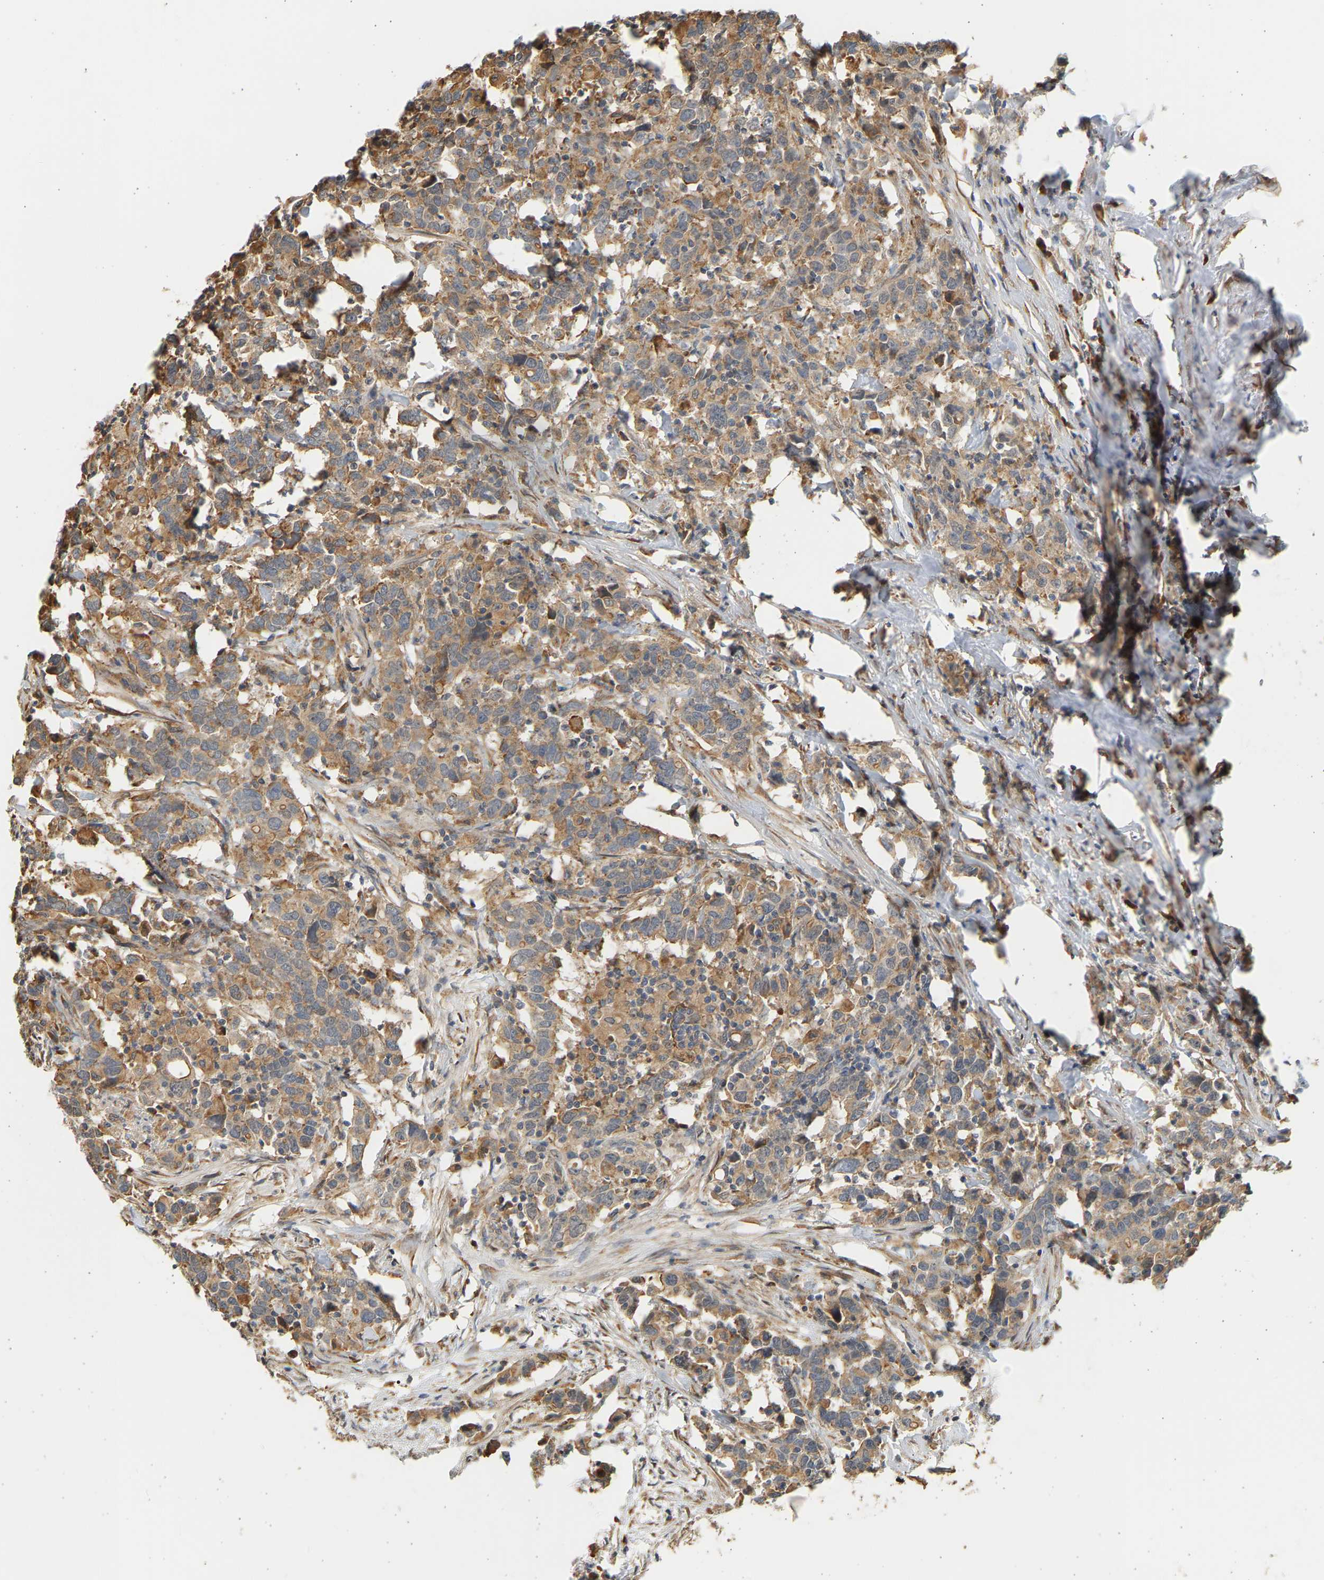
{"staining": {"intensity": "moderate", "quantity": ">75%", "location": "cytoplasmic/membranous"}, "tissue": "urothelial cancer", "cell_type": "Tumor cells", "image_type": "cancer", "snomed": [{"axis": "morphology", "description": "Urothelial carcinoma, High grade"}, {"axis": "topography", "description": "Urinary bladder"}], "caption": "Immunohistochemical staining of urothelial cancer demonstrates medium levels of moderate cytoplasmic/membranous protein staining in approximately >75% of tumor cells.", "gene": "B4GALT6", "patient": {"sex": "male", "age": 61}}